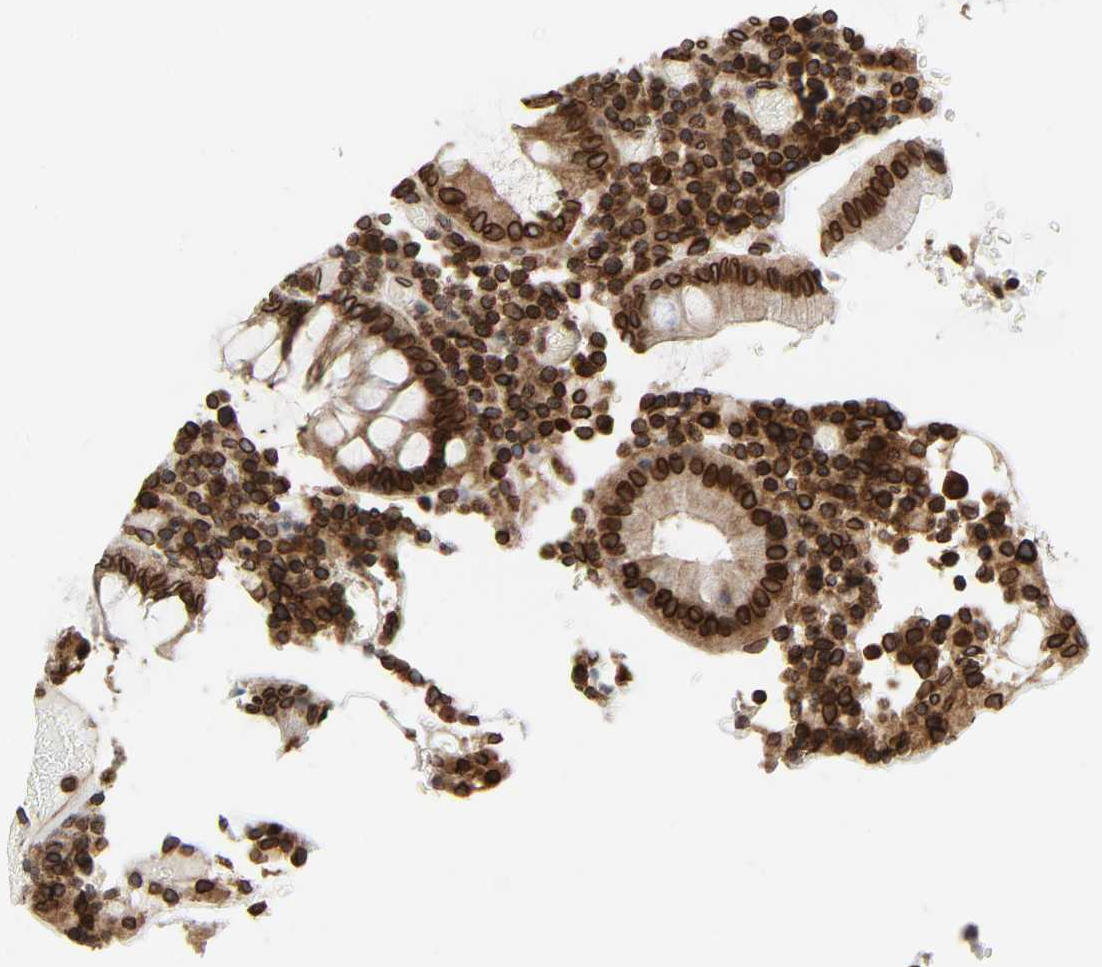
{"staining": {"intensity": "strong", "quantity": ">75%", "location": "cytoplasmic/membranous,nuclear"}, "tissue": "colorectal cancer", "cell_type": "Tumor cells", "image_type": "cancer", "snomed": [{"axis": "morphology", "description": "Normal tissue, NOS"}, {"axis": "morphology", "description": "Adenocarcinoma, NOS"}, {"axis": "topography", "description": "Colon"}], "caption": "Immunohistochemistry (IHC) of colorectal cancer (adenocarcinoma) demonstrates high levels of strong cytoplasmic/membranous and nuclear positivity in approximately >75% of tumor cells.", "gene": "RANGAP1", "patient": {"sex": "female", "age": 78}}